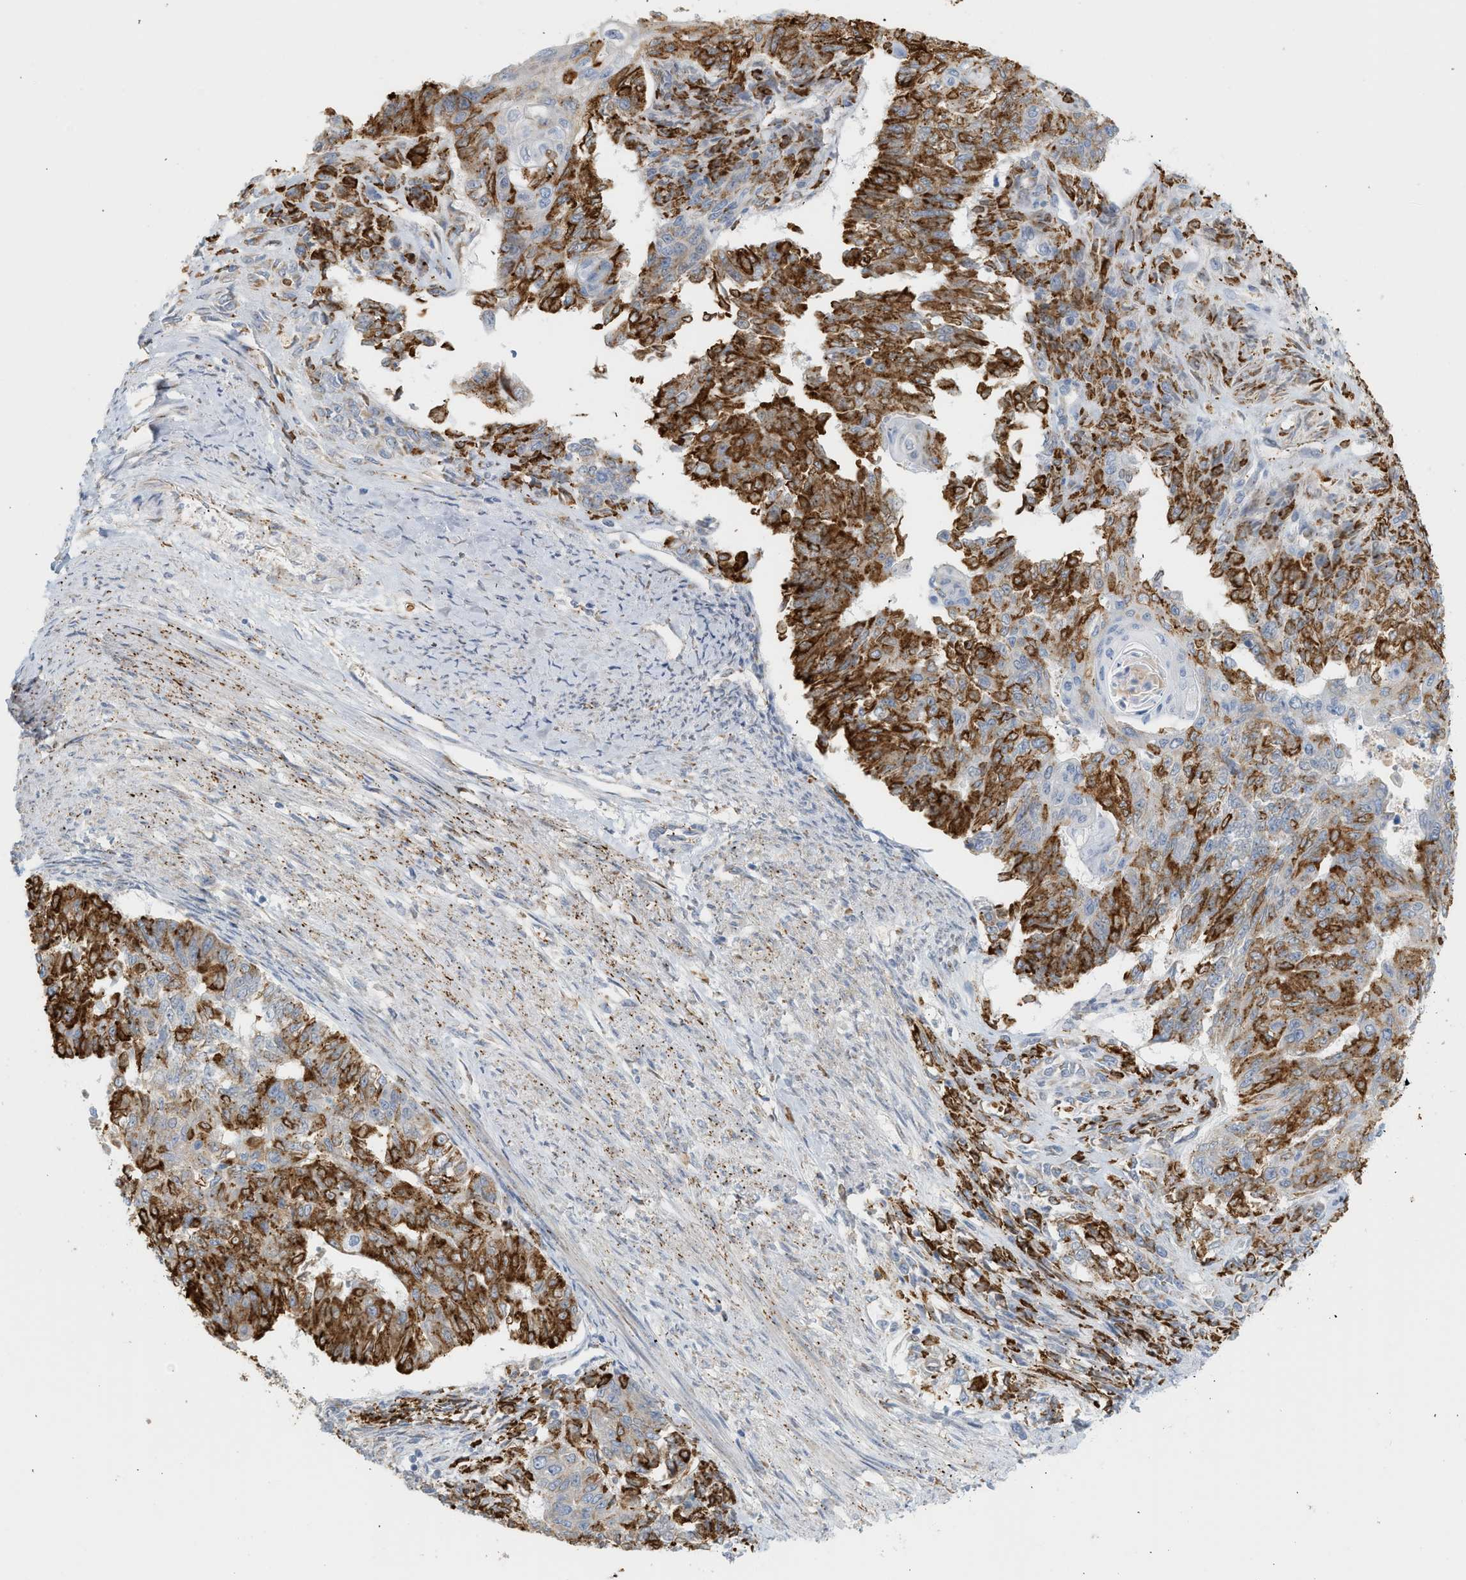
{"staining": {"intensity": "strong", "quantity": ">75%", "location": "cytoplasmic/membranous"}, "tissue": "endometrial cancer", "cell_type": "Tumor cells", "image_type": "cancer", "snomed": [{"axis": "morphology", "description": "Adenocarcinoma, NOS"}, {"axis": "topography", "description": "Endometrium"}], "caption": "Human adenocarcinoma (endometrial) stained with a protein marker exhibits strong staining in tumor cells.", "gene": "SVOP", "patient": {"sex": "female", "age": 32}}